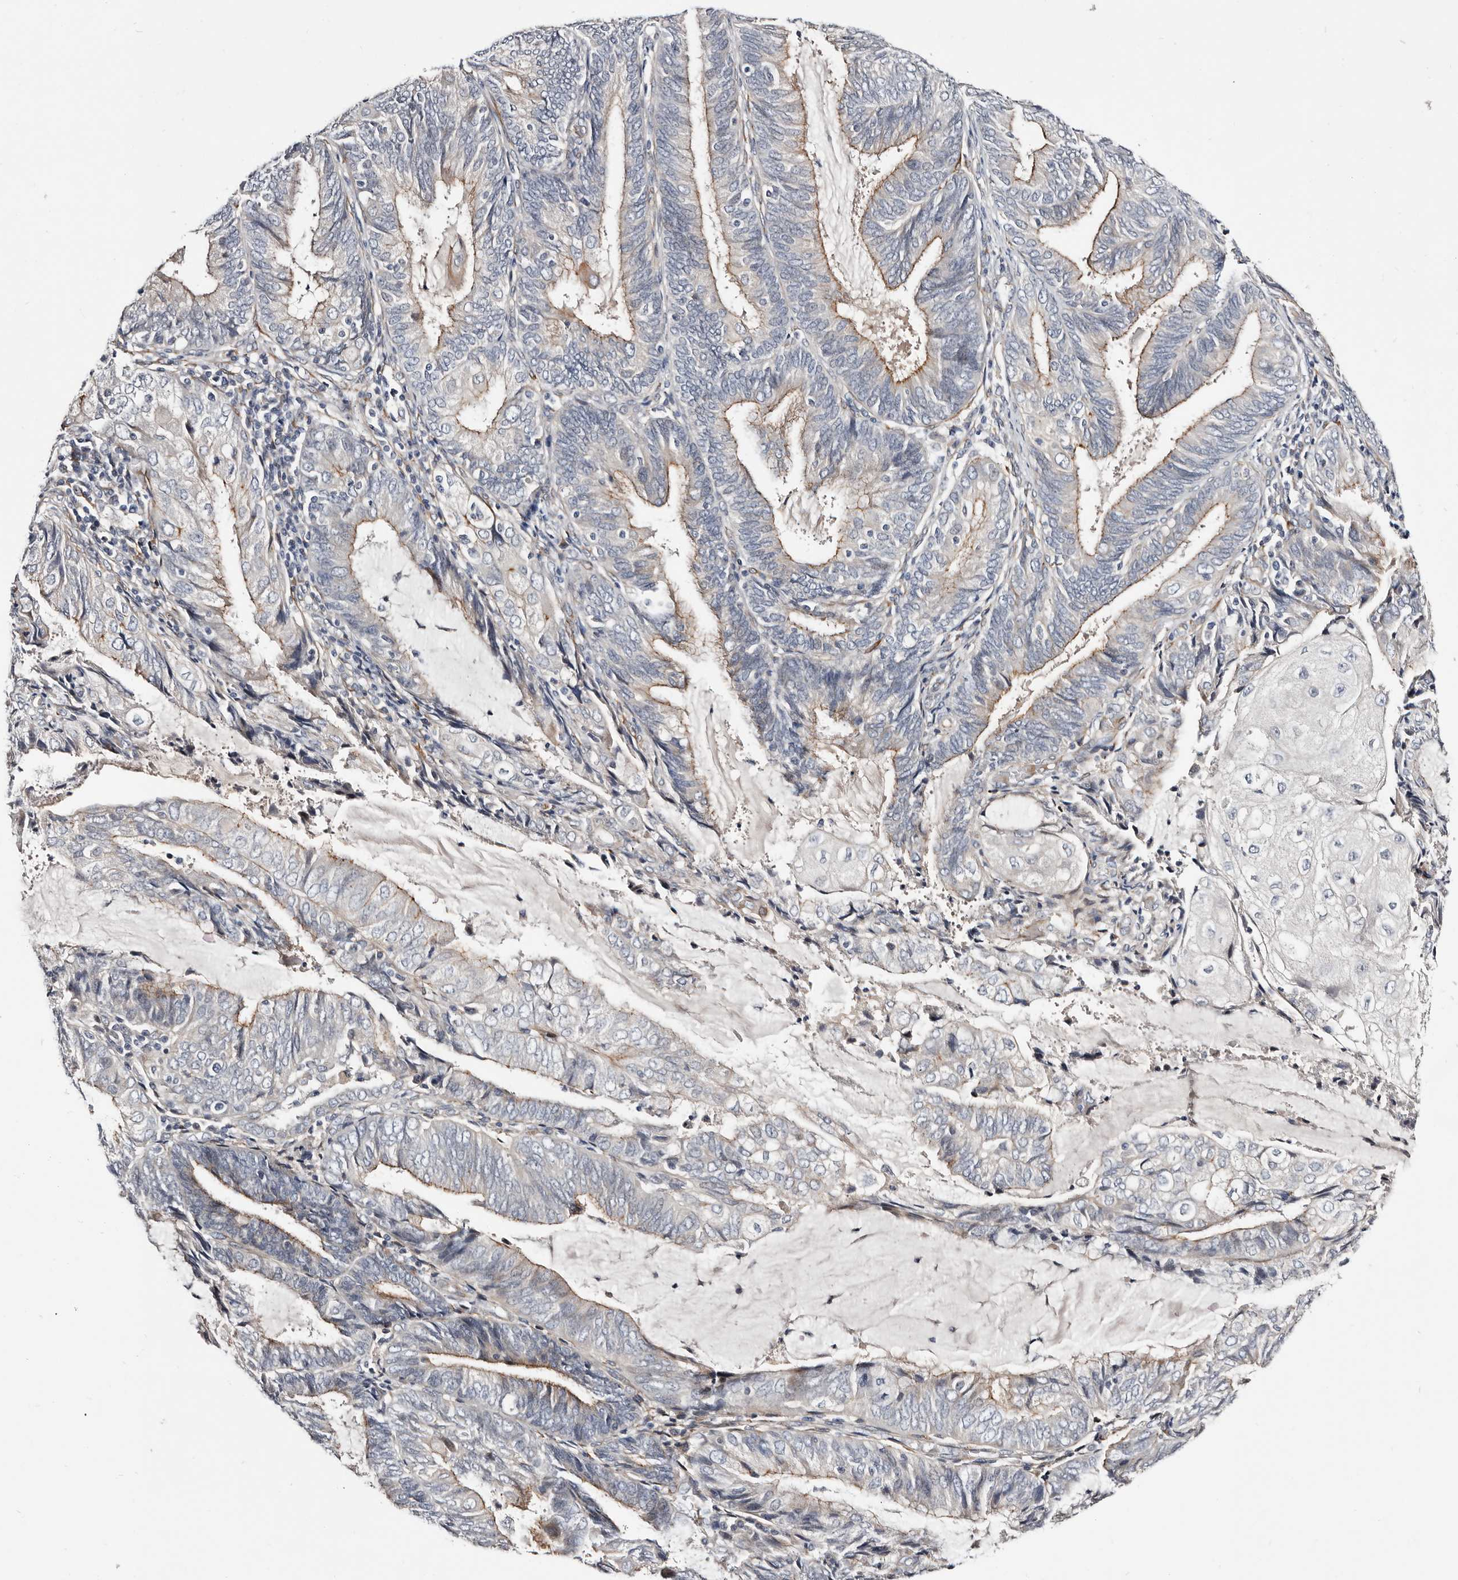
{"staining": {"intensity": "weak", "quantity": "<25%", "location": "cytoplasmic/membranous"}, "tissue": "endometrial cancer", "cell_type": "Tumor cells", "image_type": "cancer", "snomed": [{"axis": "morphology", "description": "Adenocarcinoma, NOS"}, {"axis": "topography", "description": "Endometrium"}], "caption": "The photomicrograph displays no significant staining in tumor cells of endometrial adenocarcinoma.", "gene": "USH1C", "patient": {"sex": "female", "age": 81}}